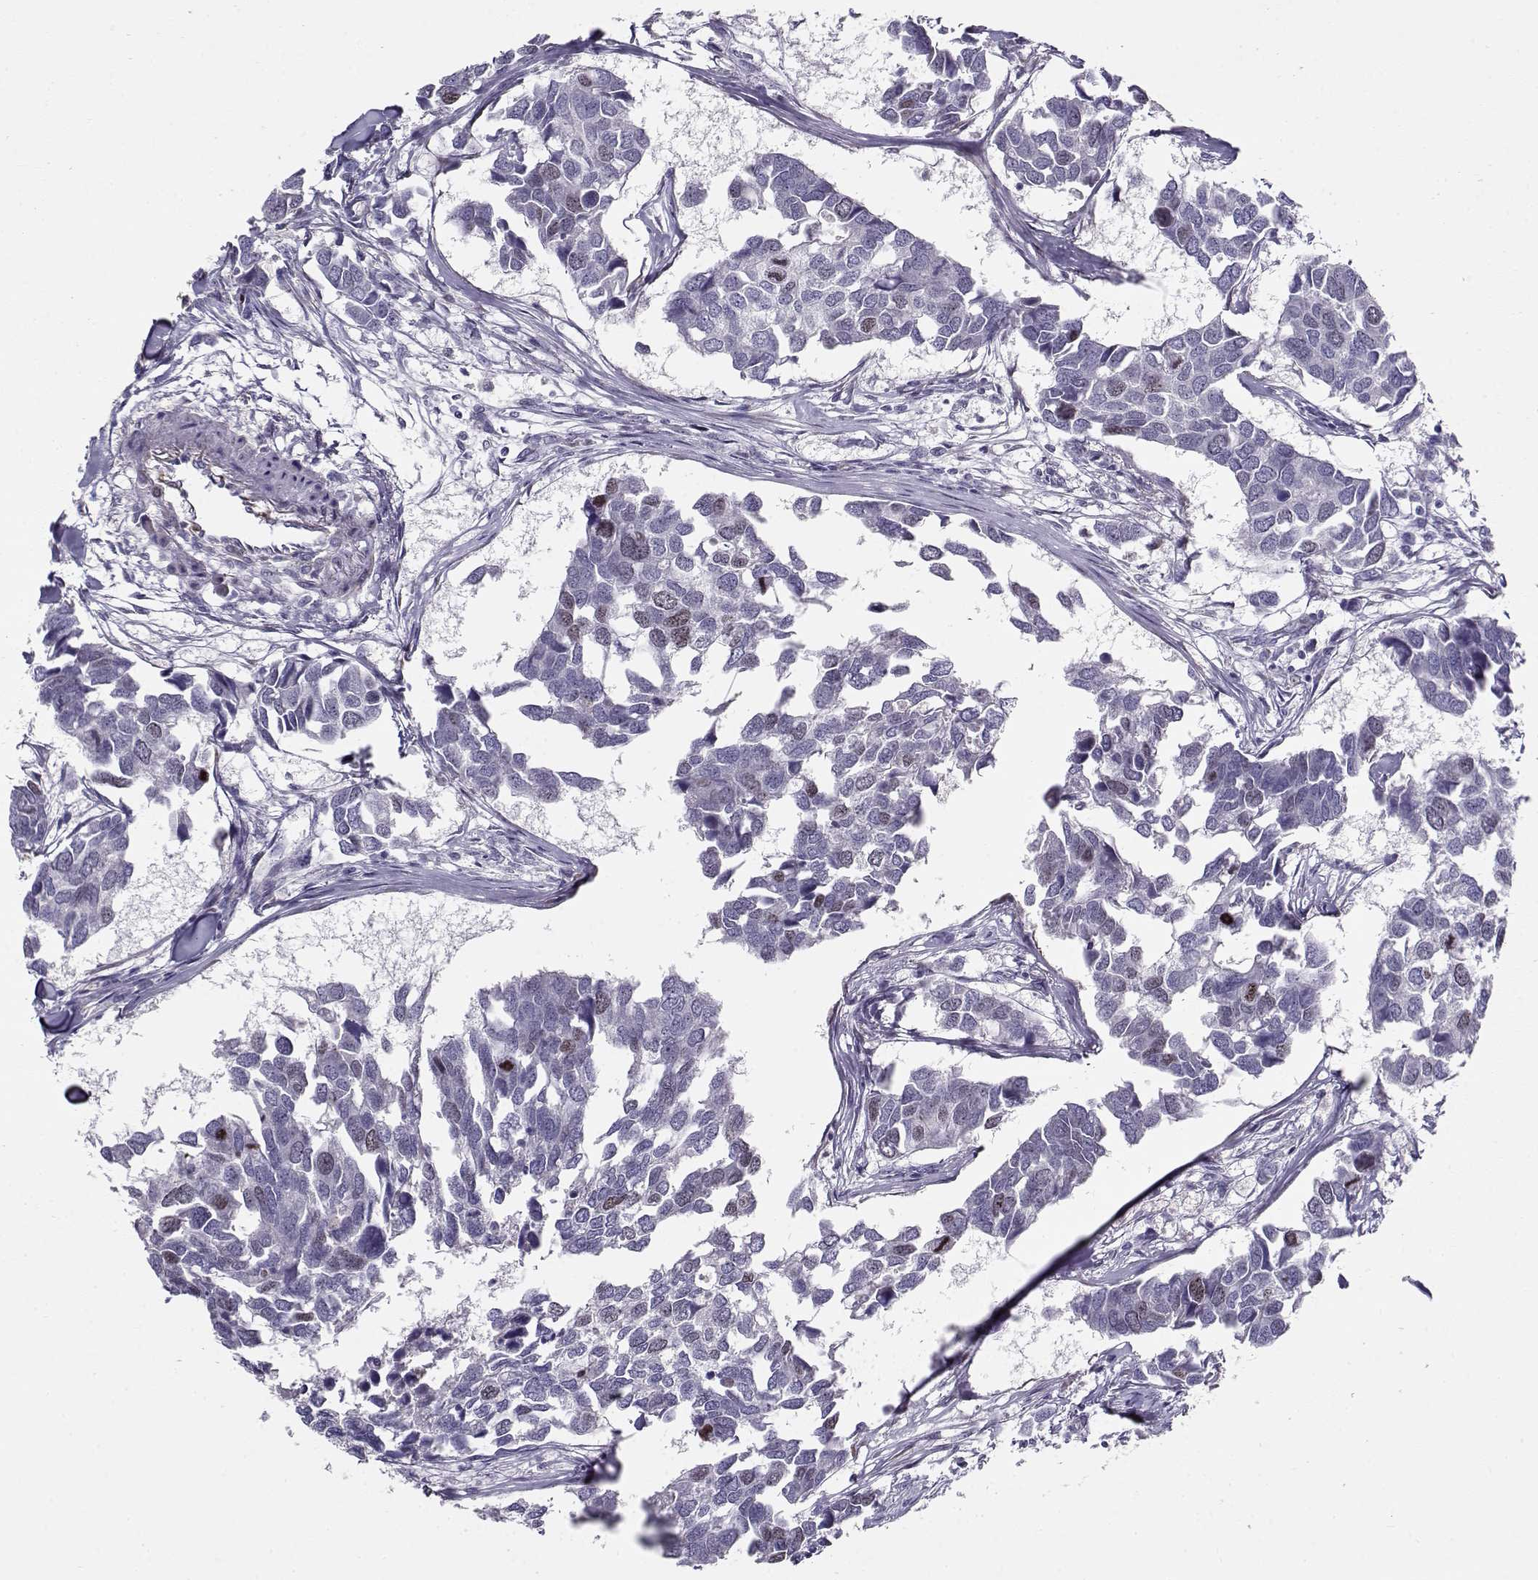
{"staining": {"intensity": "weak", "quantity": "<25%", "location": "nuclear"}, "tissue": "breast cancer", "cell_type": "Tumor cells", "image_type": "cancer", "snomed": [{"axis": "morphology", "description": "Duct carcinoma"}, {"axis": "topography", "description": "Breast"}], "caption": "IHC histopathology image of invasive ductal carcinoma (breast) stained for a protein (brown), which shows no positivity in tumor cells.", "gene": "NPW", "patient": {"sex": "female", "age": 83}}